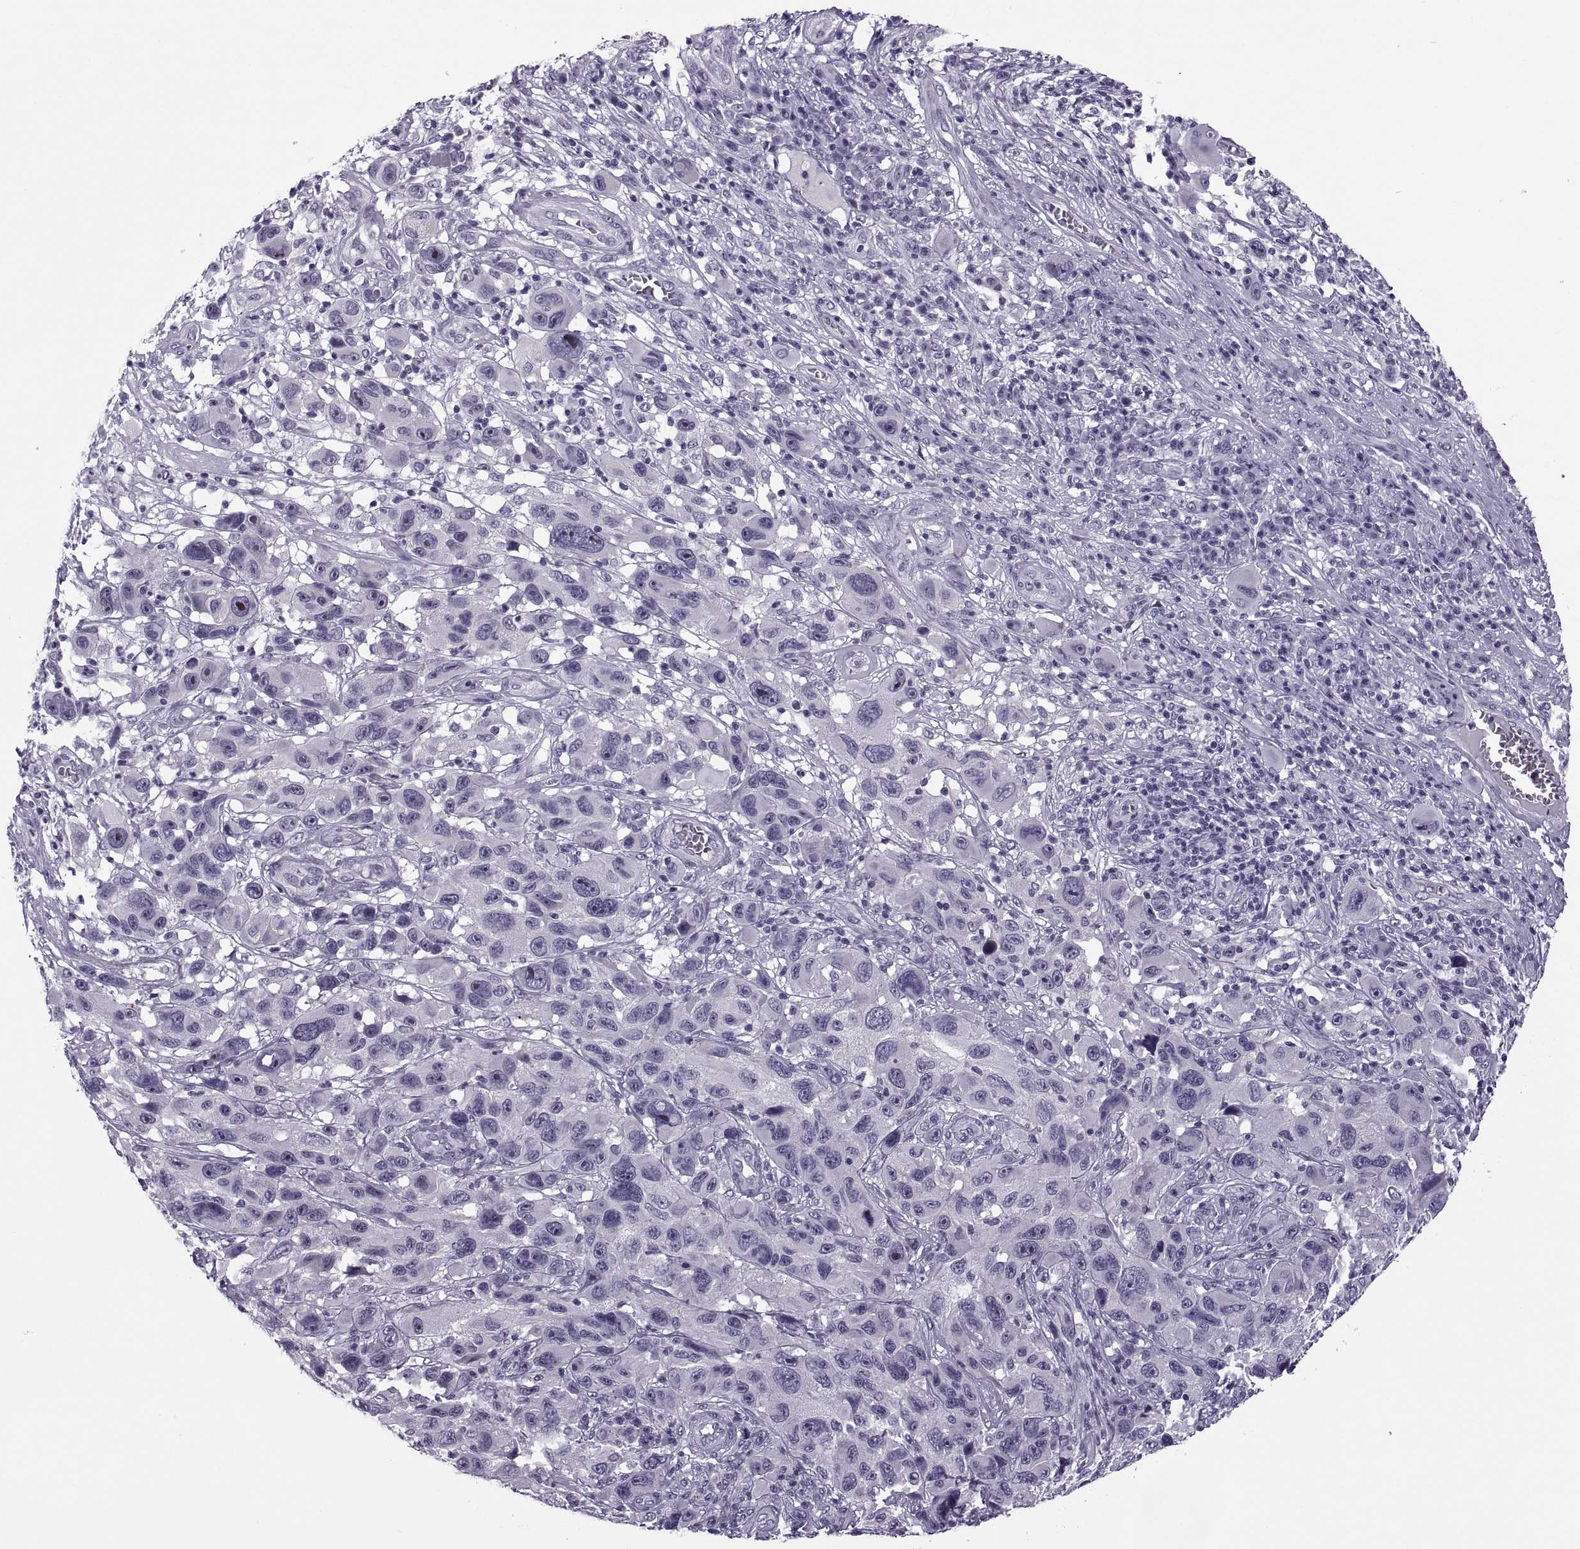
{"staining": {"intensity": "negative", "quantity": "none", "location": "none"}, "tissue": "melanoma", "cell_type": "Tumor cells", "image_type": "cancer", "snomed": [{"axis": "morphology", "description": "Malignant melanoma, NOS"}, {"axis": "topography", "description": "Skin"}], "caption": "An image of malignant melanoma stained for a protein shows no brown staining in tumor cells.", "gene": "TBC1D3G", "patient": {"sex": "male", "age": 53}}